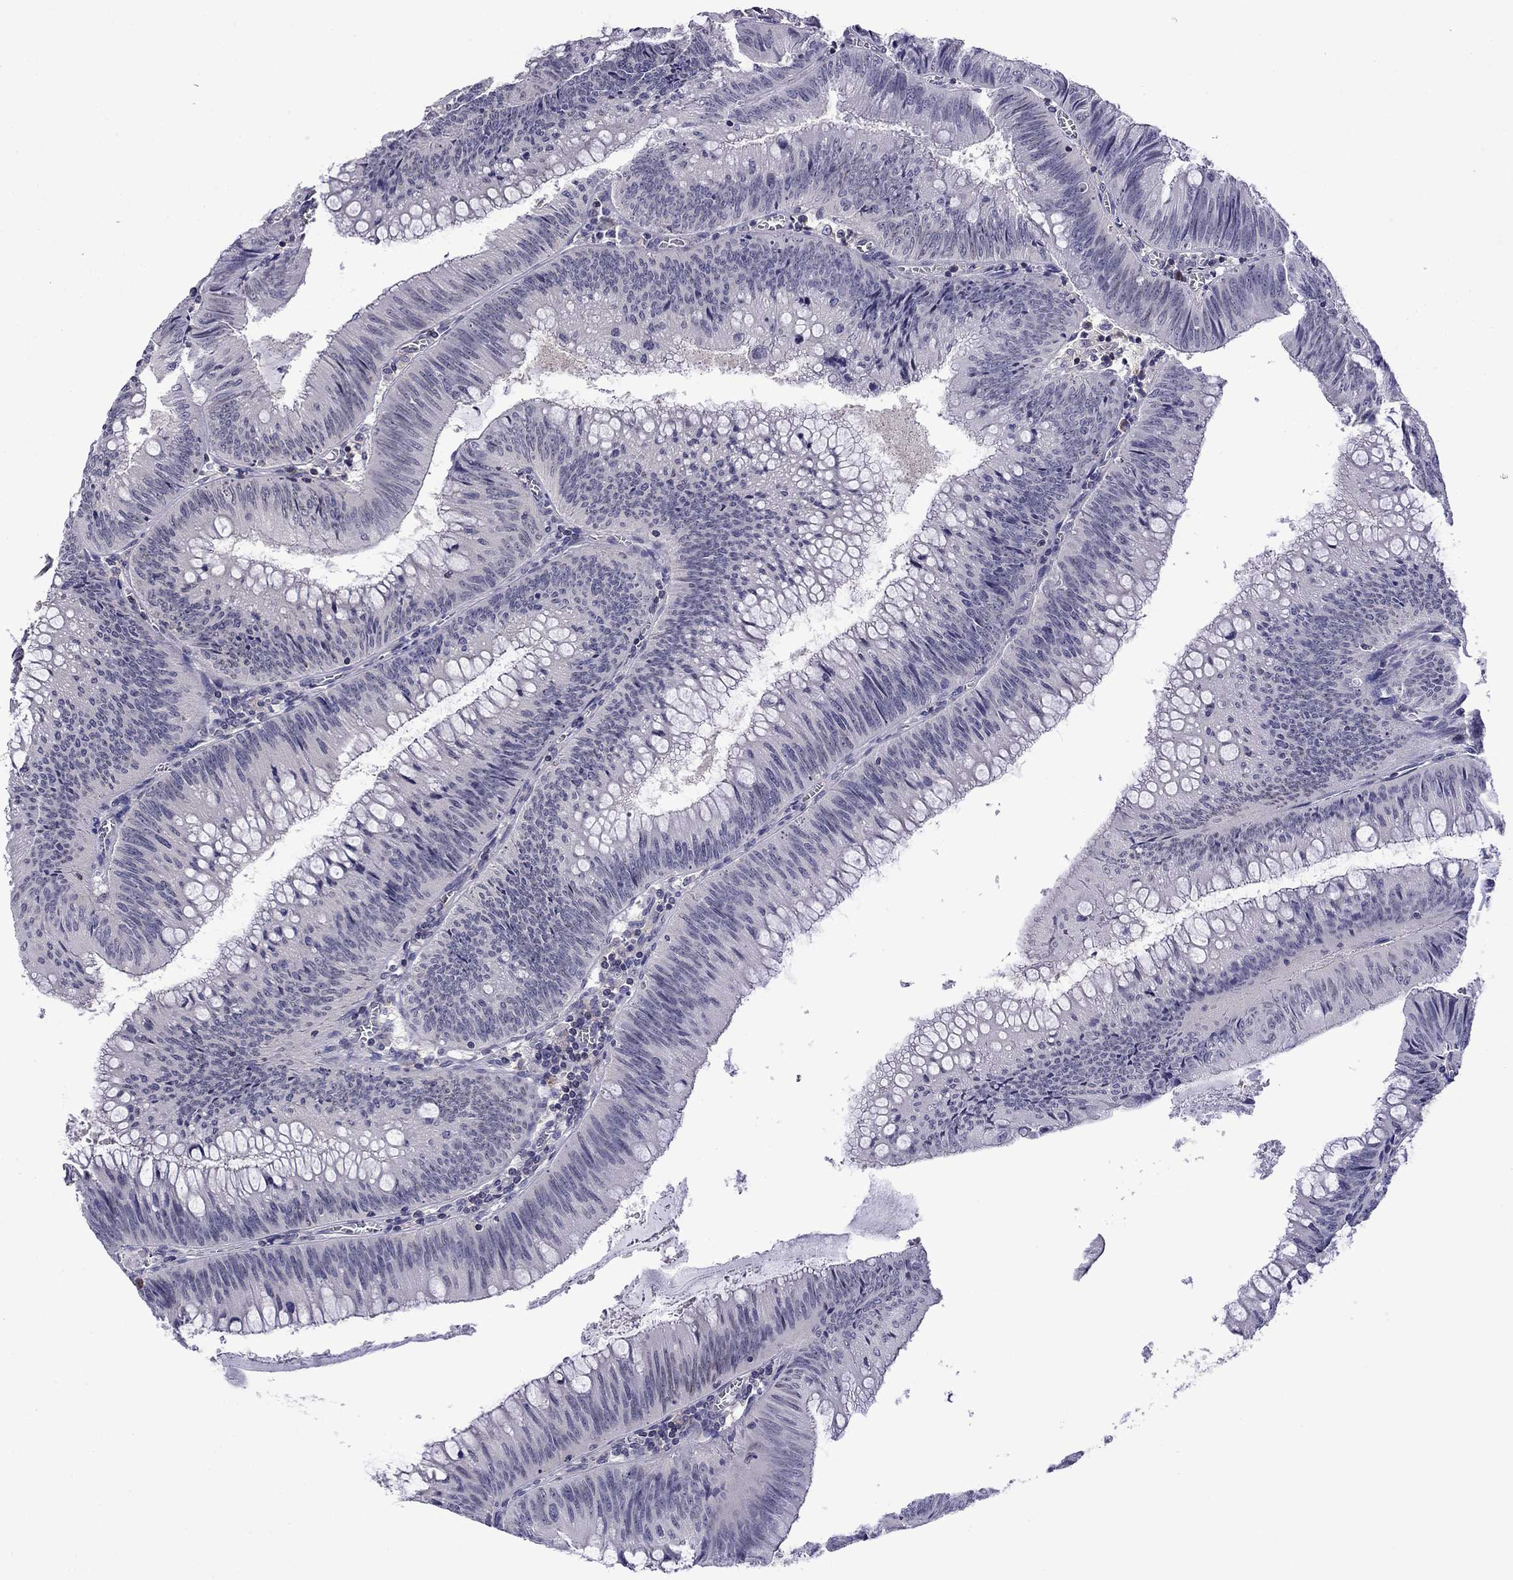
{"staining": {"intensity": "negative", "quantity": "none", "location": "none"}, "tissue": "colorectal cancer", "cell_type": "Tumor cells", "image_type": "cancer", "snomed": [{"axis": "morphology", "description": "Adenocarcinoma, NOS"}, {"axis": "topography", "description": "Rectum"}], "caption": "Immunohistochemistry image of neoplastic tissue: adenocarcinoma (colorectal) stained with DAB (3,3'-diaminobenzidine) shows no significant protein staining in tumor cells.", "gene": "PRR18", "patient": {"sex": "female", "age": 72}}